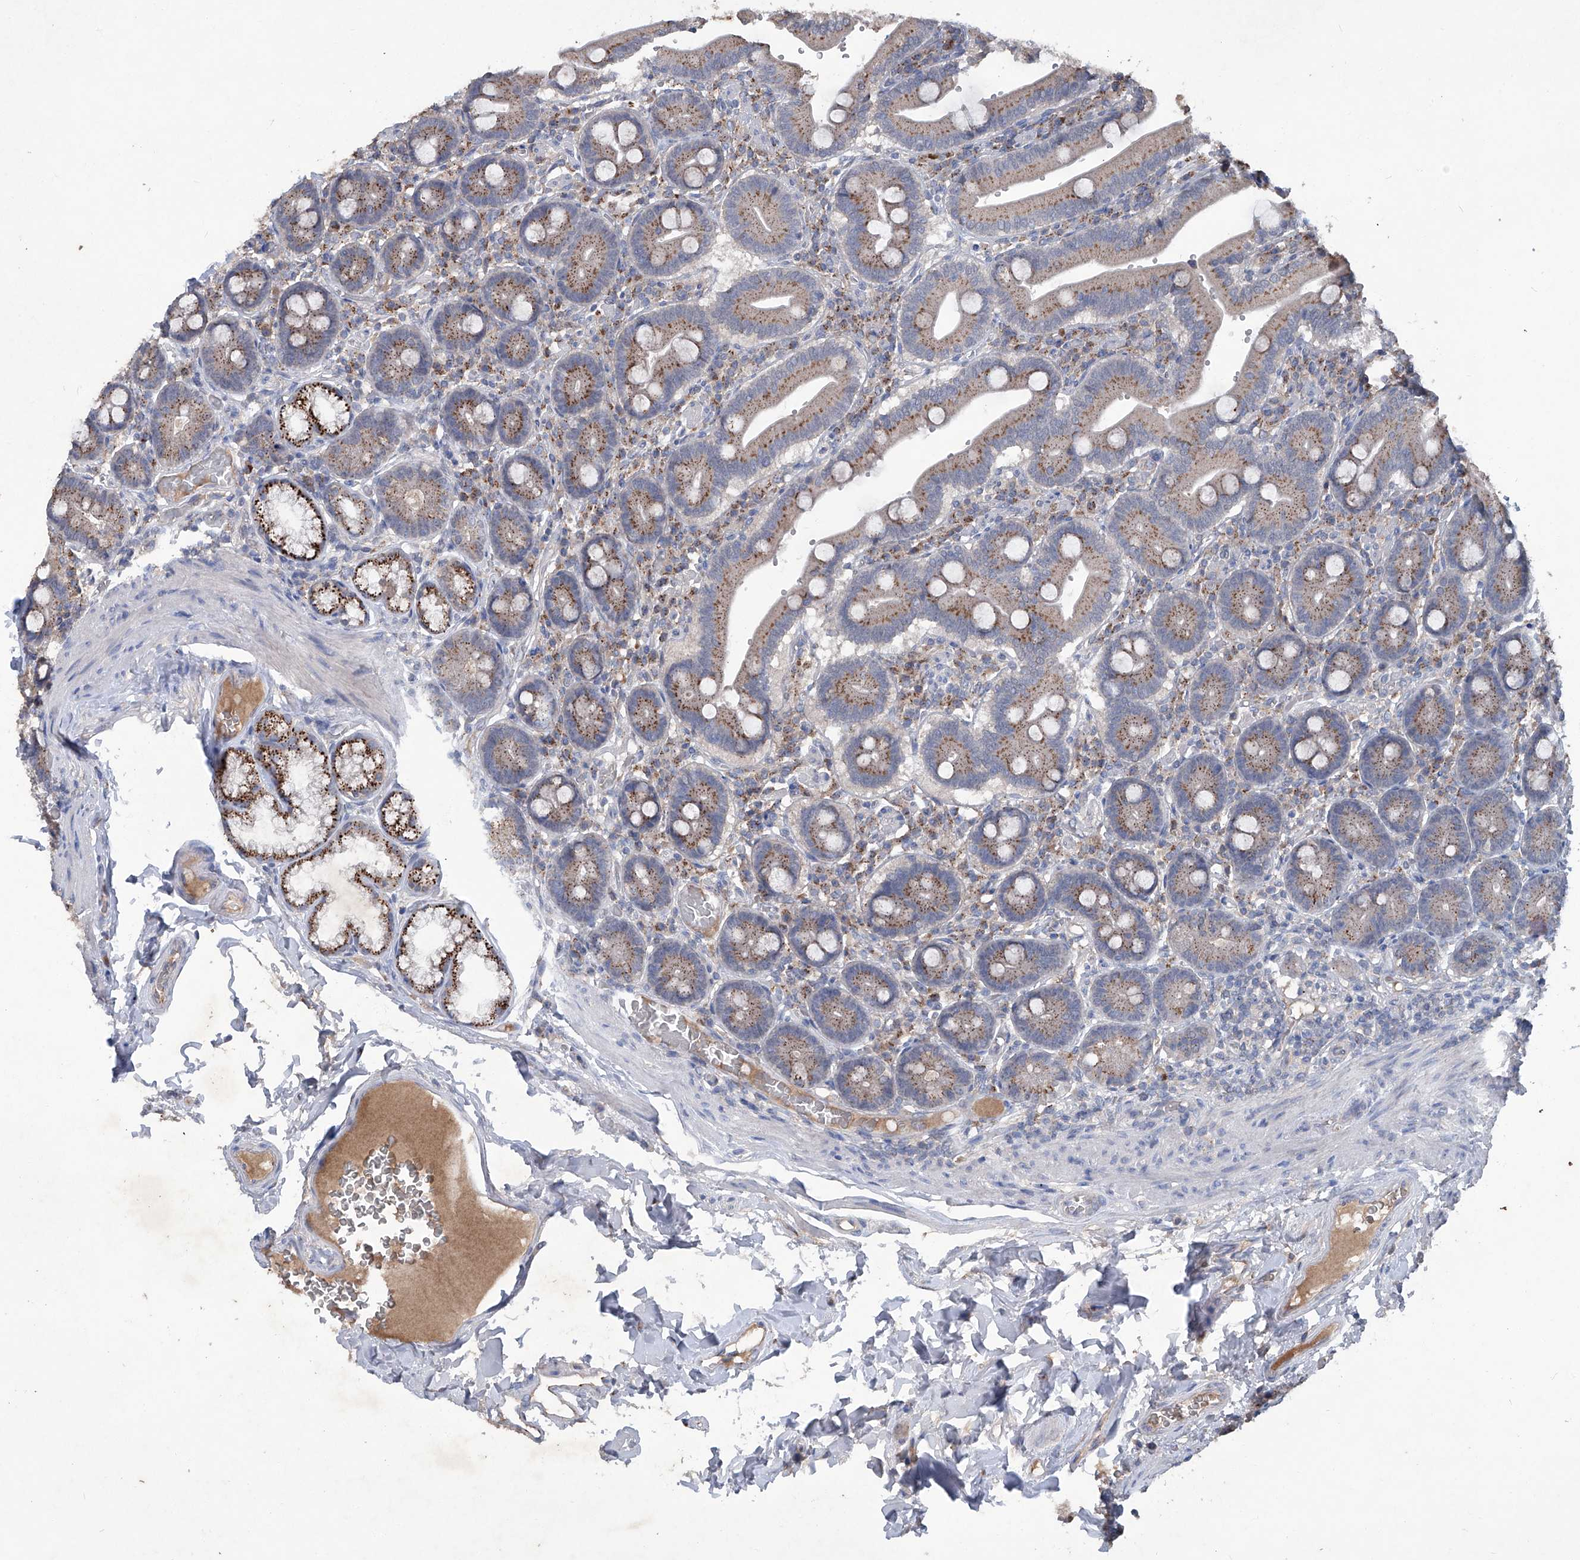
{"staining": {"intensity": "strong", "quantity": ">75%", "location": "cytoplasmic/membranous"}, "tissue": "duodenum", "cell_type": "Glandular cells", "image_type": "normal", "snomed": [{"axis": "morphology", "description": "Normal tissue, NOS"}, {"axis": "topography", "description": "Duodenum"}], "caption": "Immunohistochemical staining of benign human duodenum demonstrates high levels of strong cytoplasmic/membranous positivity in approximately >75% of glandular cells. Using DAB (brown) and hematoxylin (blue) stains, captured at high magnification using brightfield microscopy.", "gene": "PCSK5", "patient": {"sex": "female", "age": 62}}